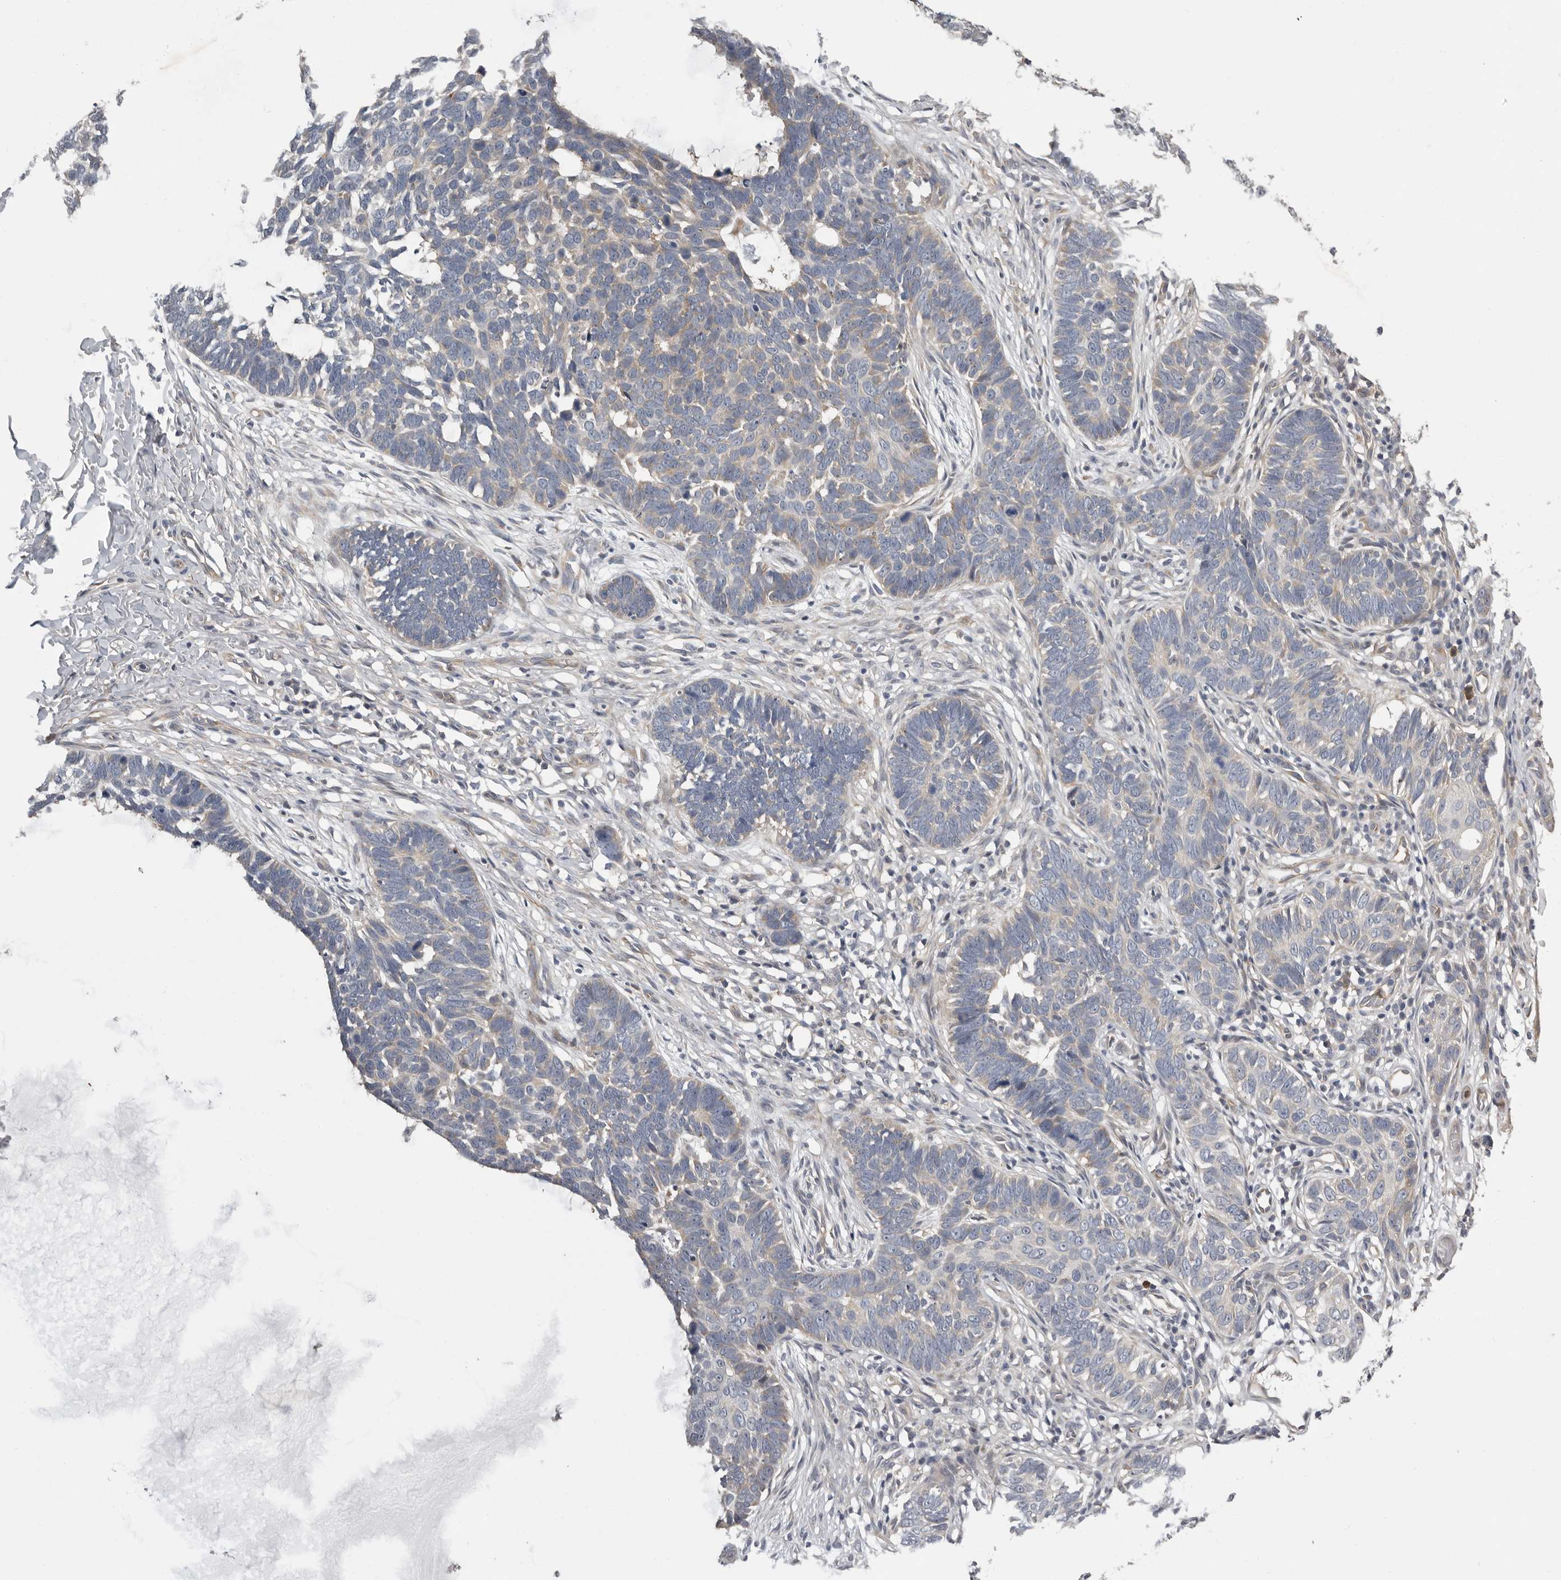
{"staining": {"intensity": "weak", "quantity": "<25%", "location": "cytoplasmic/membranous"}, "tissue": "skin cancer", "cell_type": "Tumor cells", "image_type": "cancer", "snomed": [{"axis": "morphology", "description": "Normal tissue, NOS"}, {"axis": "morphology", "description": "Basal cell carcinoma"}, {"axis": "topography", "description": "Skin"}], "caption": "Immunohistochemical staining of skin cancer reveals no significant positivity in tumor cells.", "gene": "RALGPS2", "patient": {"sex": "male", "age": 77}}